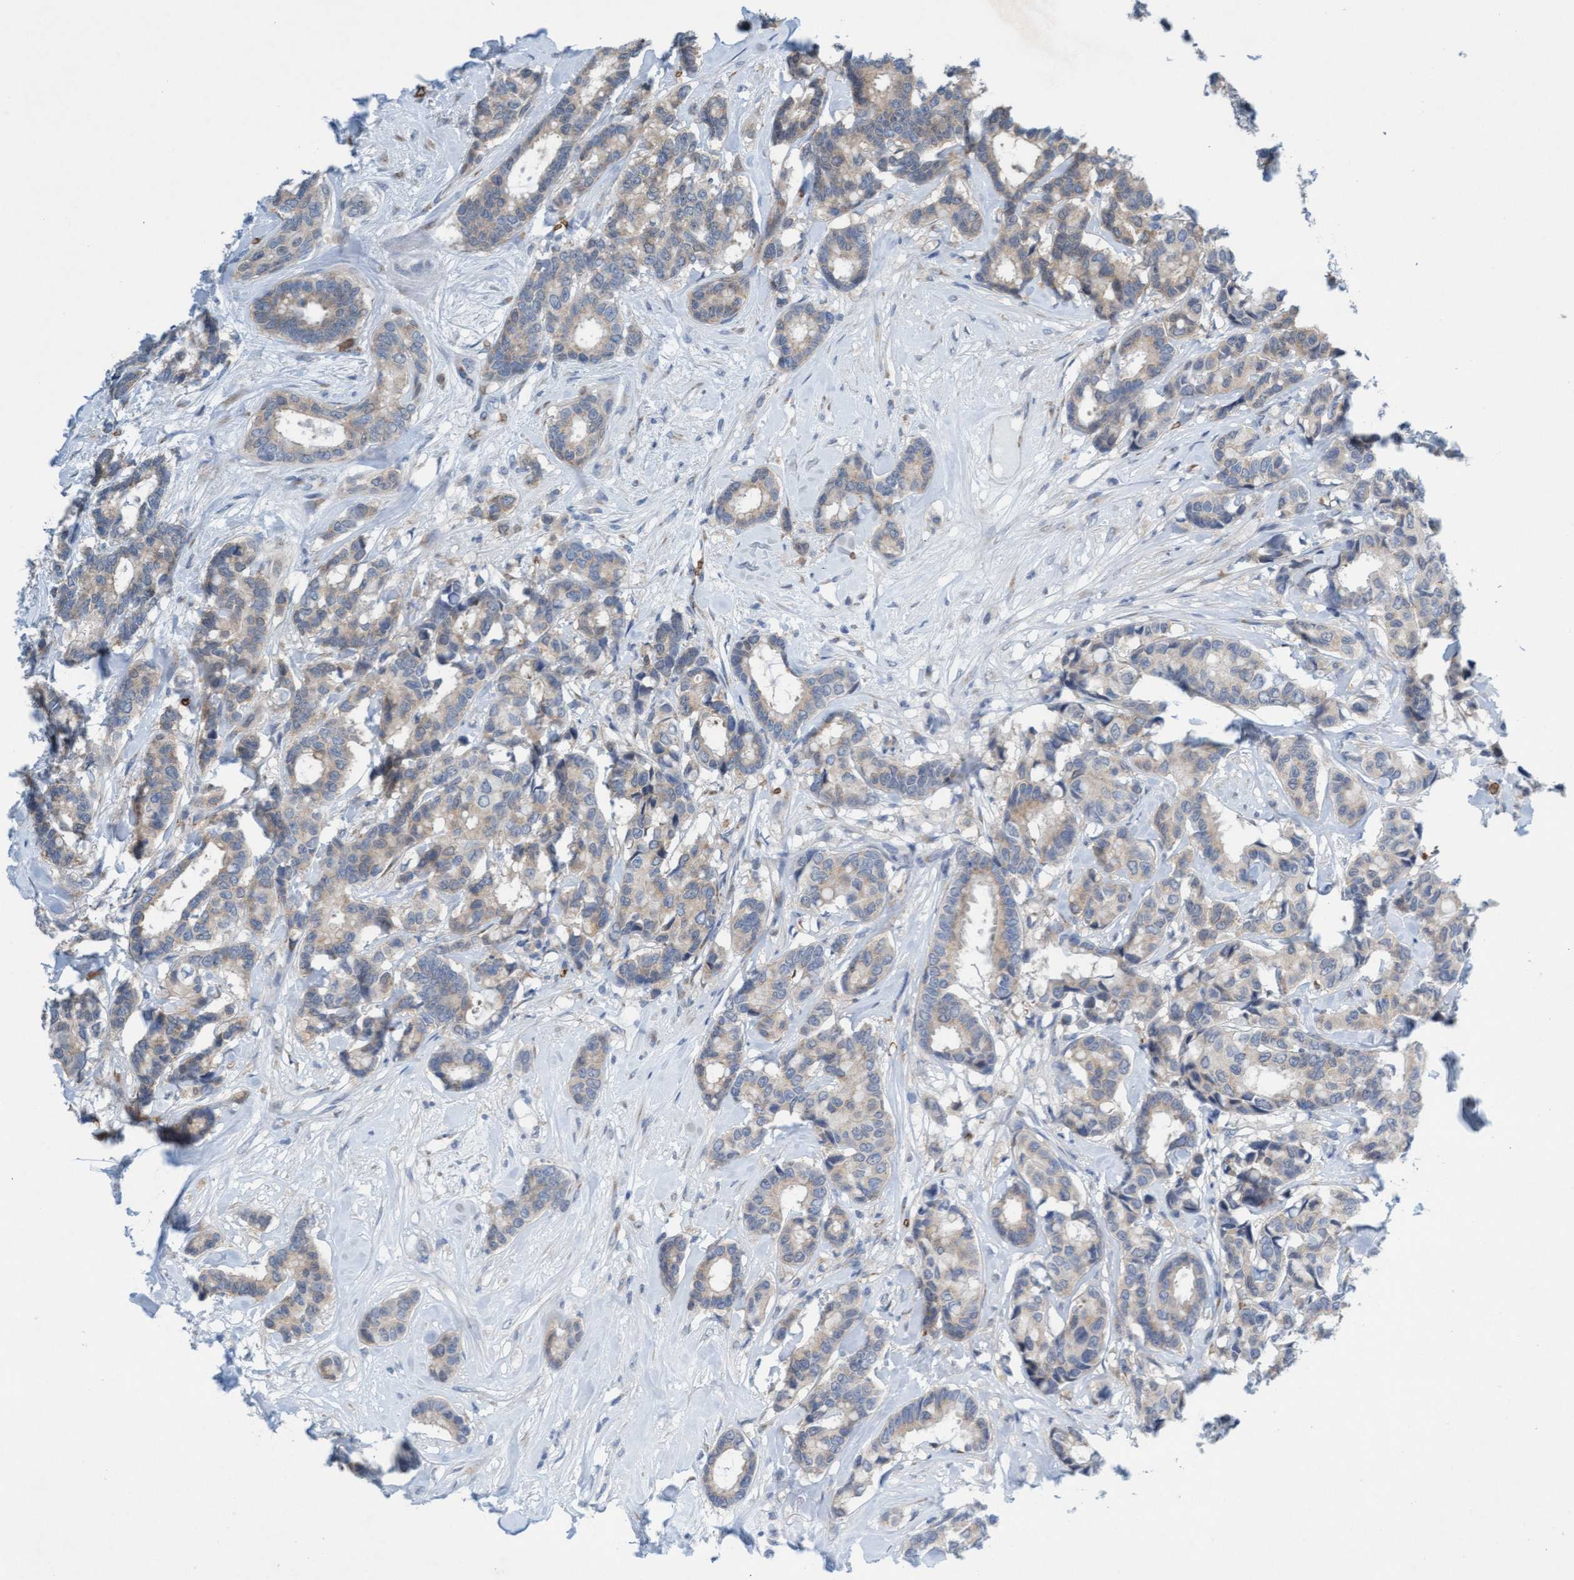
{"staining": {"intensity": "weak", "quantity": ">75%", "location": "cytoplasmic/membranous"}, "tissue": "breast cancer", "cell_type": "Tumor cells", "image_type": "cancer", "snomed": [{"axis": "morphology", "description": "Duct carcinoma"}, {"axis": "topography", "description": "Breast"}], "caption": "DAB immunohistochemical staining of human breast cancer (invasive ductal carcinoma) displays weak cytoplasmic/membranous protein expression in about >75% of tumor cells.", "gene": "SPEM2", "patient": {"sex": "female", "age": 87}}